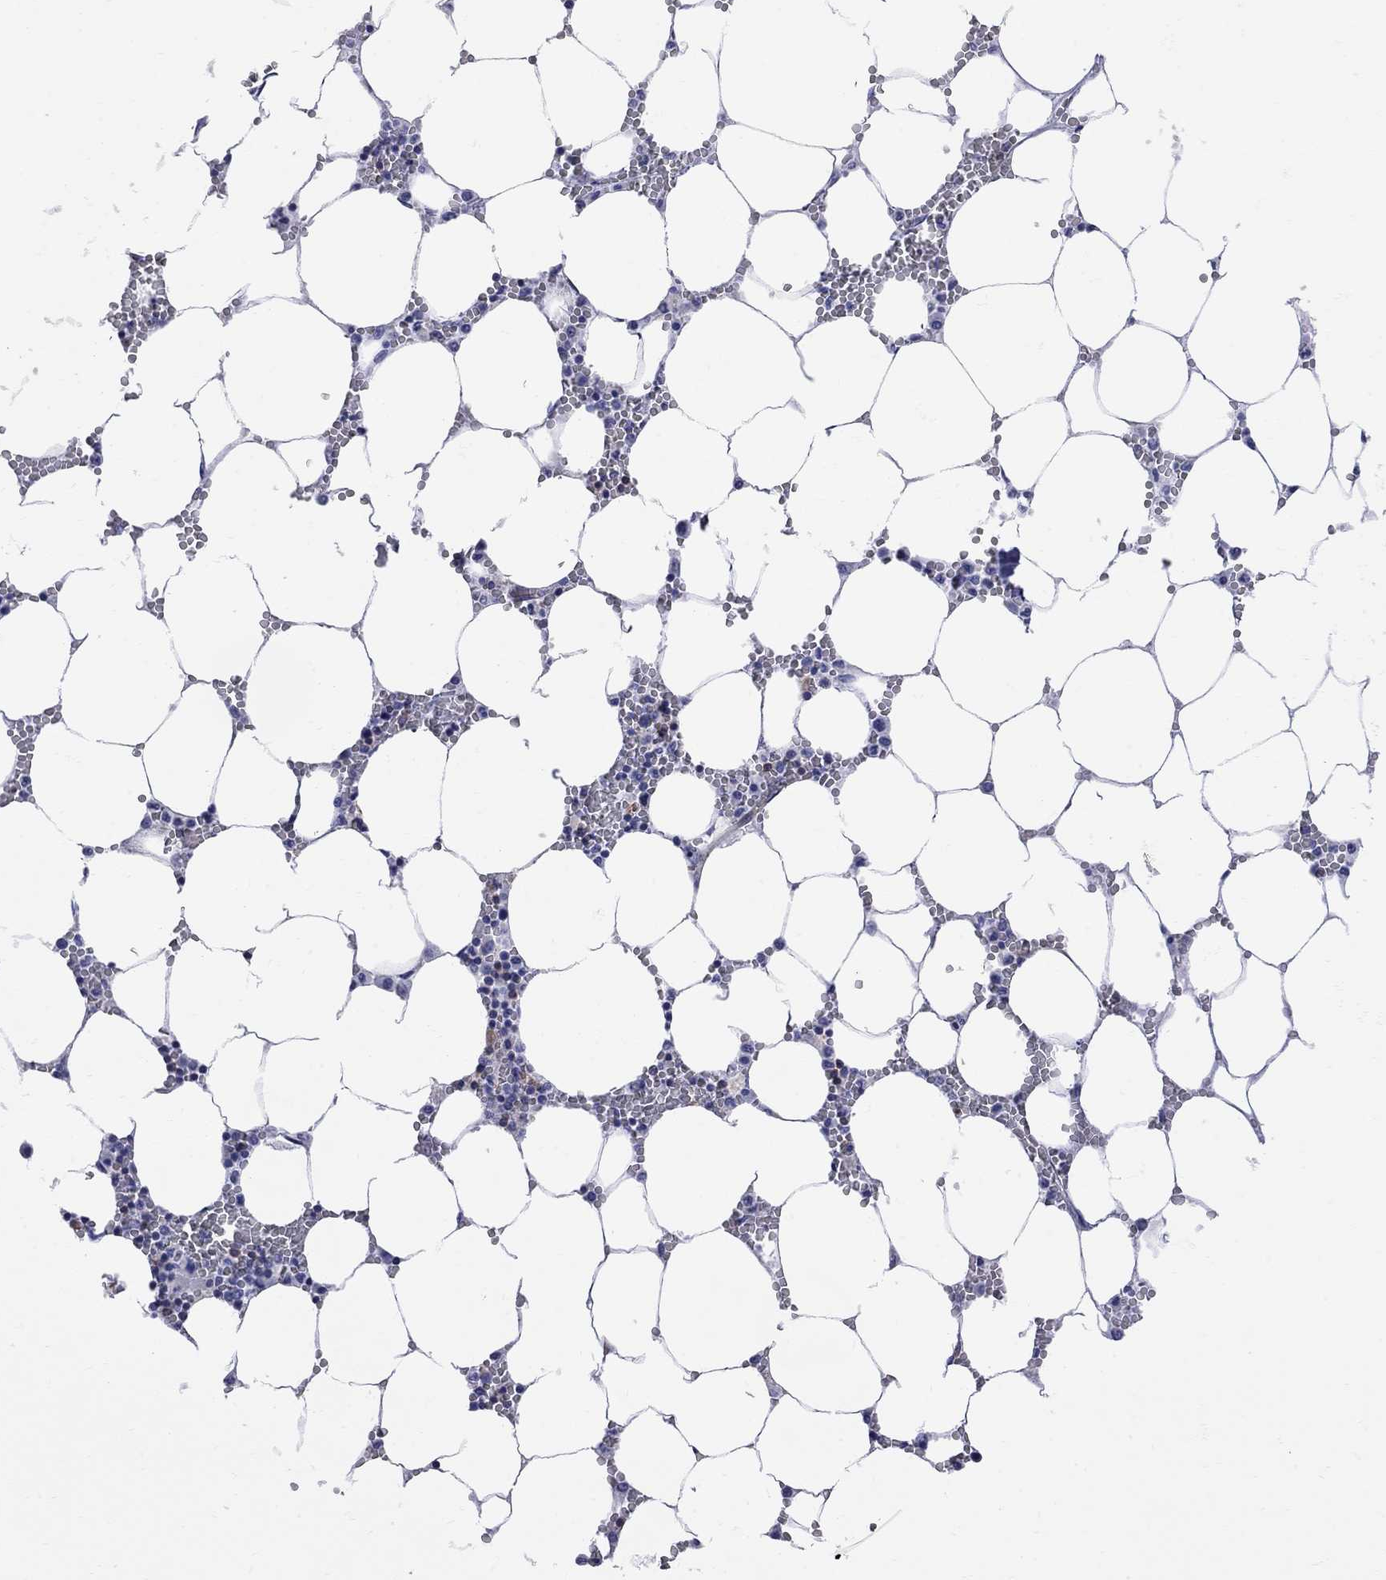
{"staining": {"intensity": "moderate", "quantity": "<25%", "location": "cytoplasmic/membranous"}, "tissue": "bone marrow", "cell_type": "Hematopoietic cells", "image_type": "normal", "snomed": [{"axis": "morphology", "description": "Normal tissue, NOS"}, {"axis": "topography", "description": "Bone marrow"}], "caption": "Immunohistochemical staining of unremarkable bone marrow exhibits <25% levels of moderate cytoplasmic/membranous protein staining in about <25% of hematopoietic cells.", "gene": "ABI3", "patient": {"sex": "female", "age": 64}}